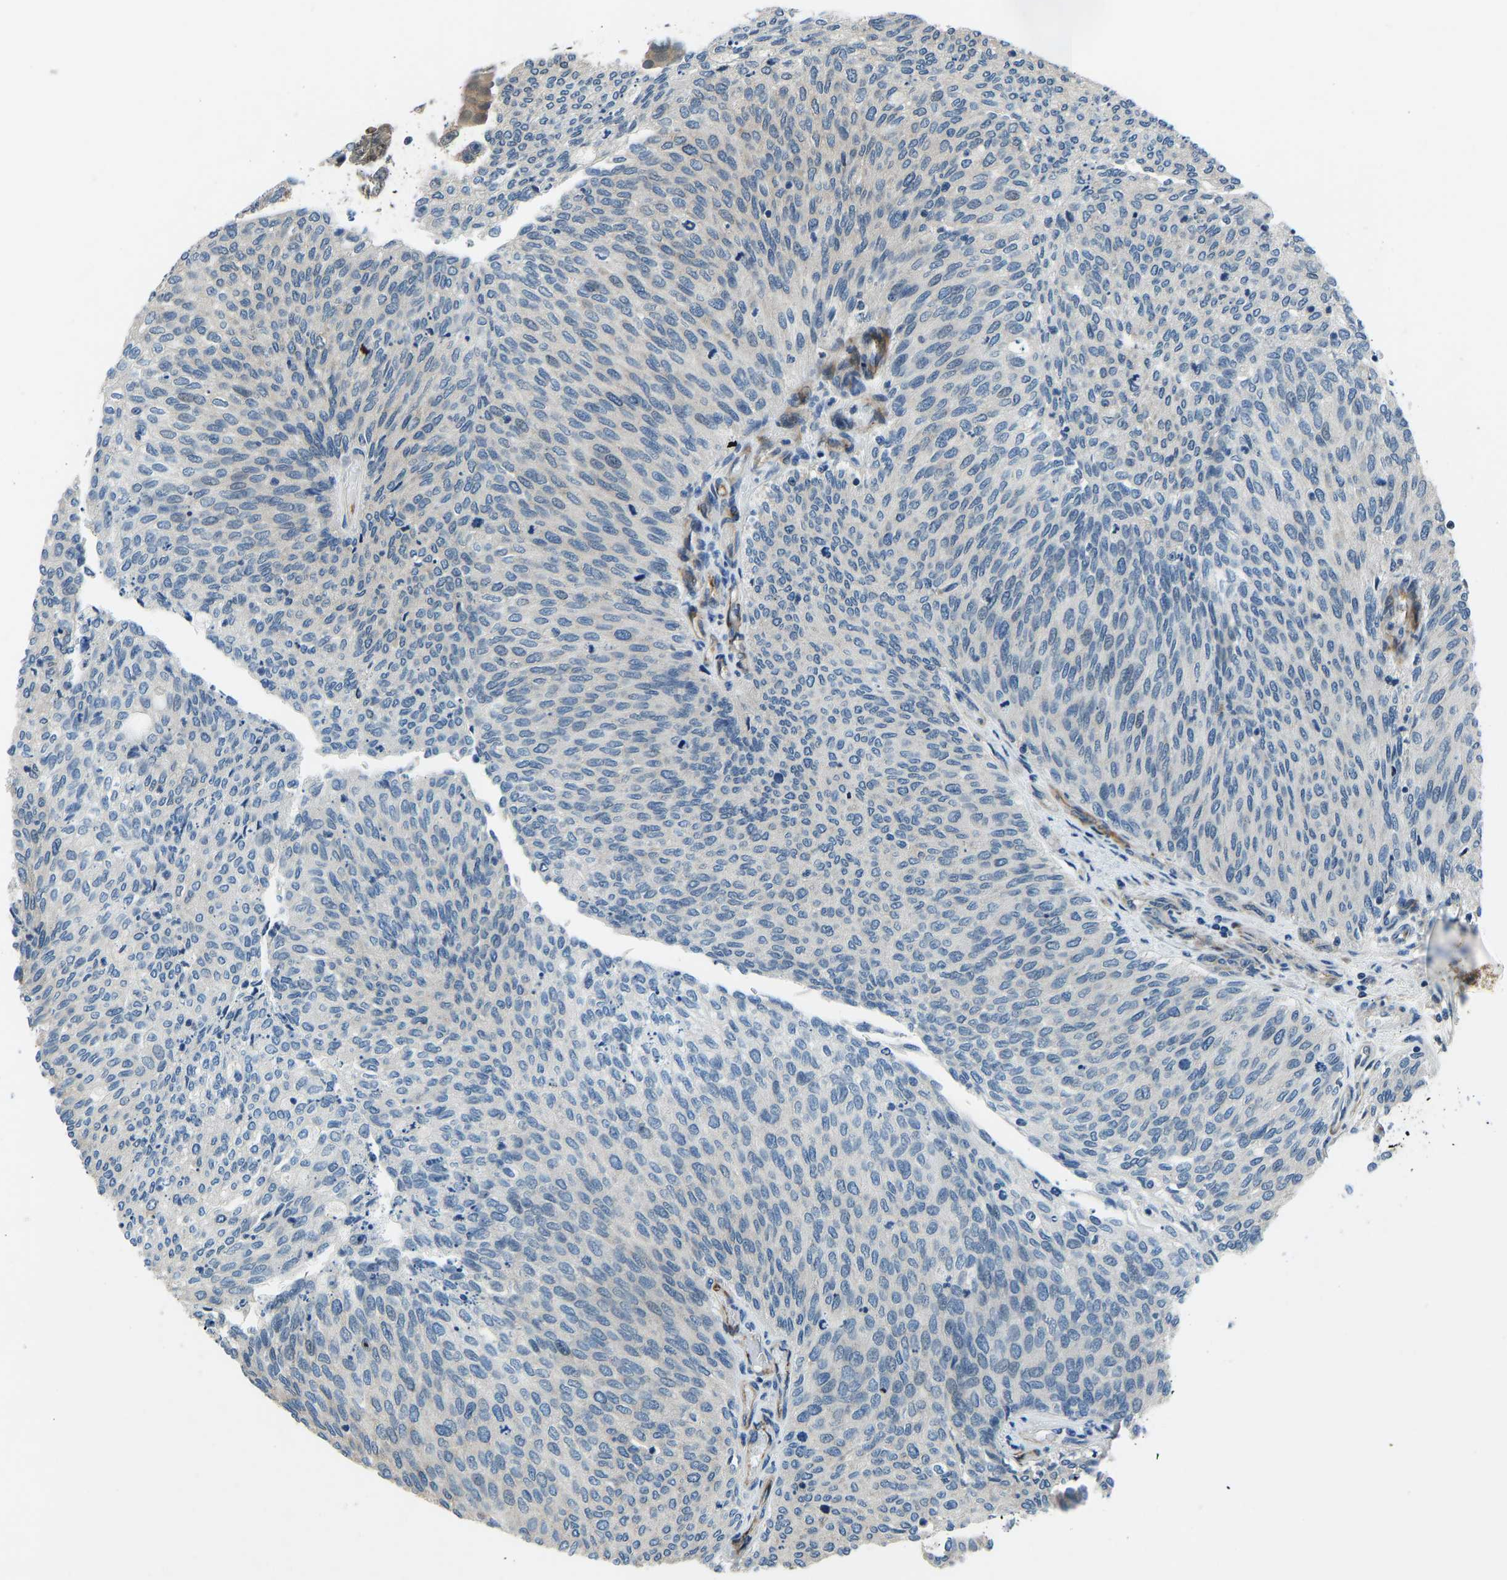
{"staining": {"intensity": "negative", "quantity": "none", "location": "none"}, "tissue": "urothelial cancer", "cell_type": "Tumor cells", "image_type": "cancer", "snomed": [{"axis": "morphology", "description": "Urothelial carcinoma, Low grade"}, {"axis": "topography", "description": "Urinary bladder"}], "caption": "High magnification brightfield microscopy of urothelial carcinoma (low-grade) stained with DAB (brown) and counterstained with hematoxylin (blue): tumor cells show no significant expression. Nuclei are stained in blue.", "gene": "RLIM", "patient": {"sex": "female", "age": 79}}